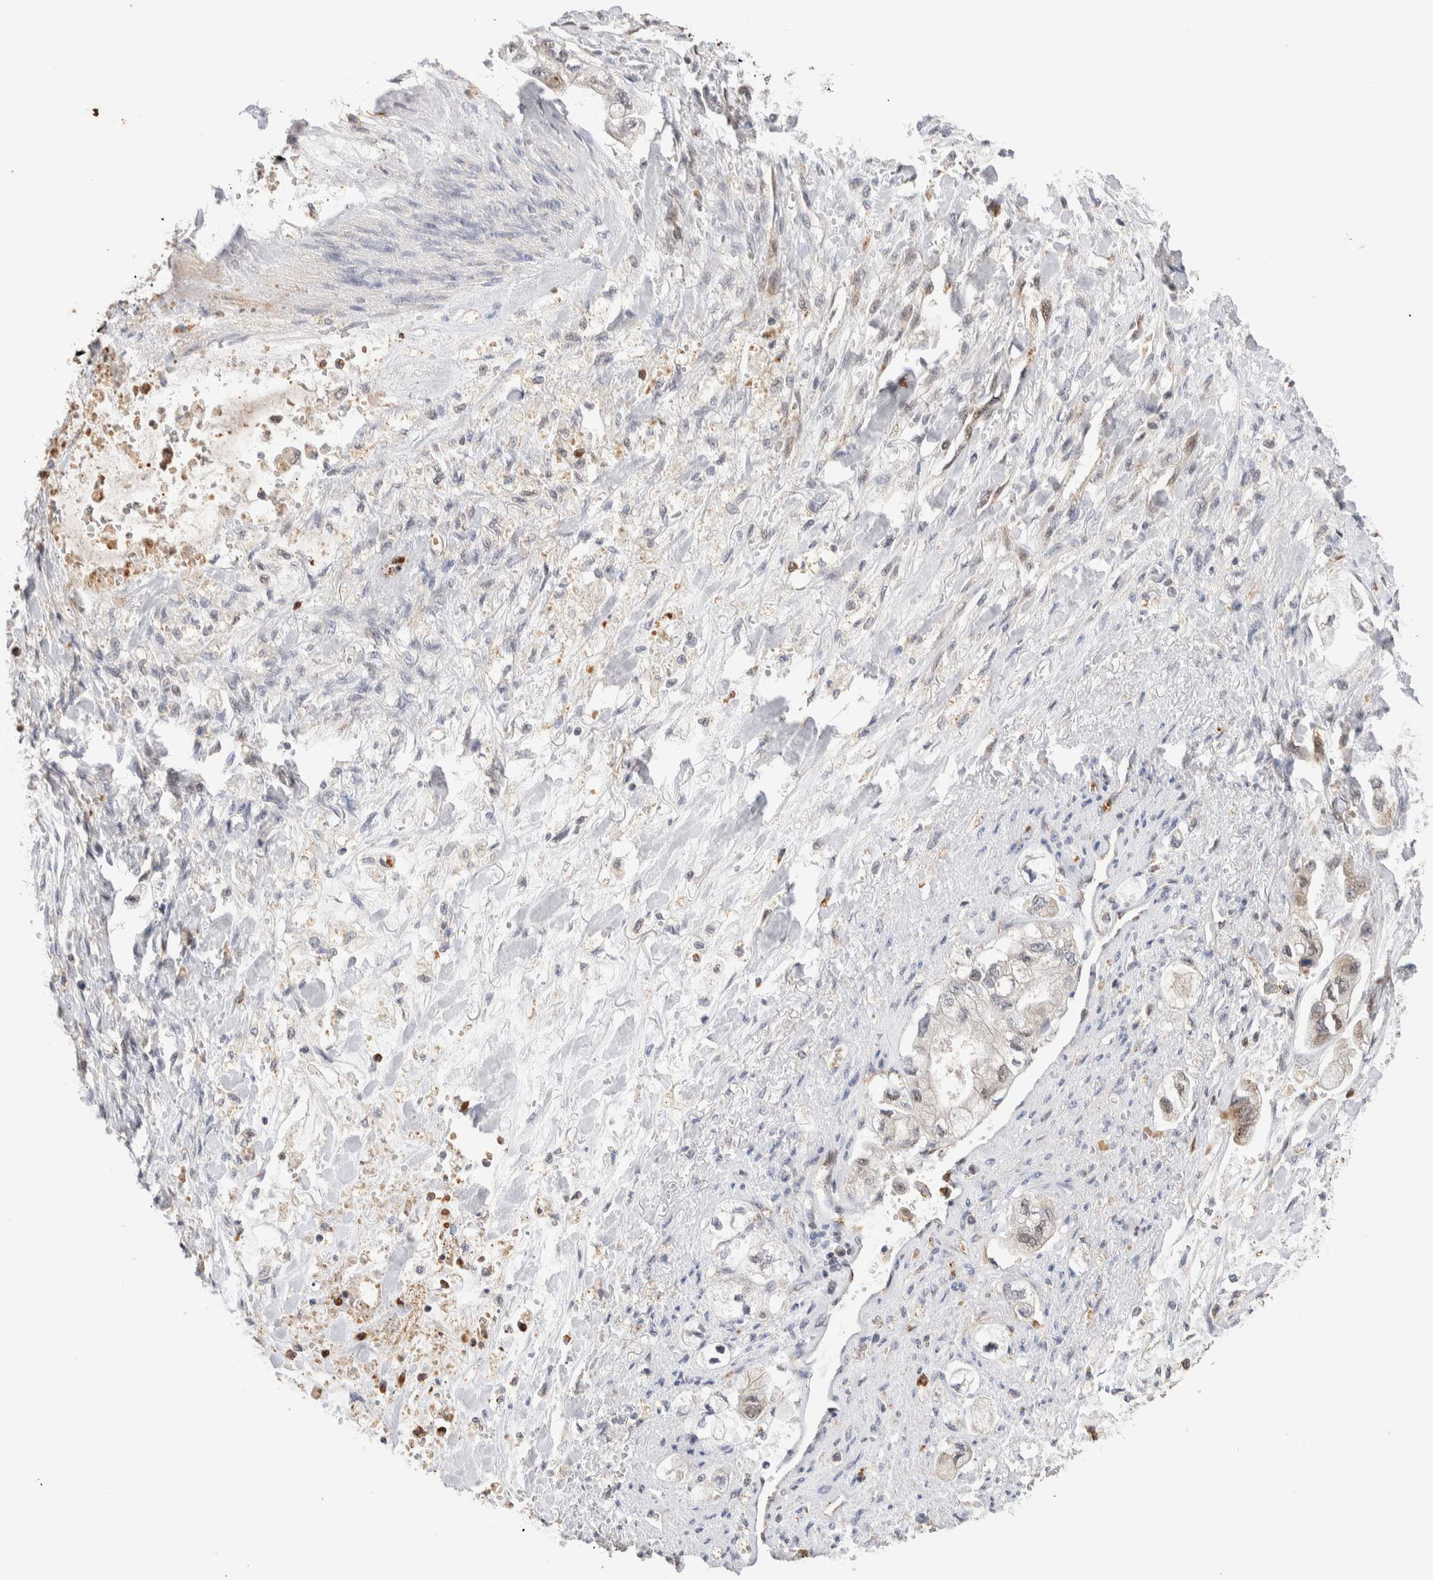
{"staining": {"intensity": "weak", "quantity": "<25%", "location": "nuclear"}, "tissue": "stomach cancer", "cell_type": "Tumor cells", "image_type": "cancer", "snomed": [{"axis": "morphology", "description": "Normal tissue, NOS"}, {"axis": "morphology", "description": "Adenocarcinoma, NOS"}, {"axis": "topography", "description": "Stomach"}], "caption": "DAB immunohistochemical staining of human adenocarcinoma (stomach) shows no significant expression in tumor cells.", "gene": "NSMAF", "patient": {"sex": "male", "age": 62}}